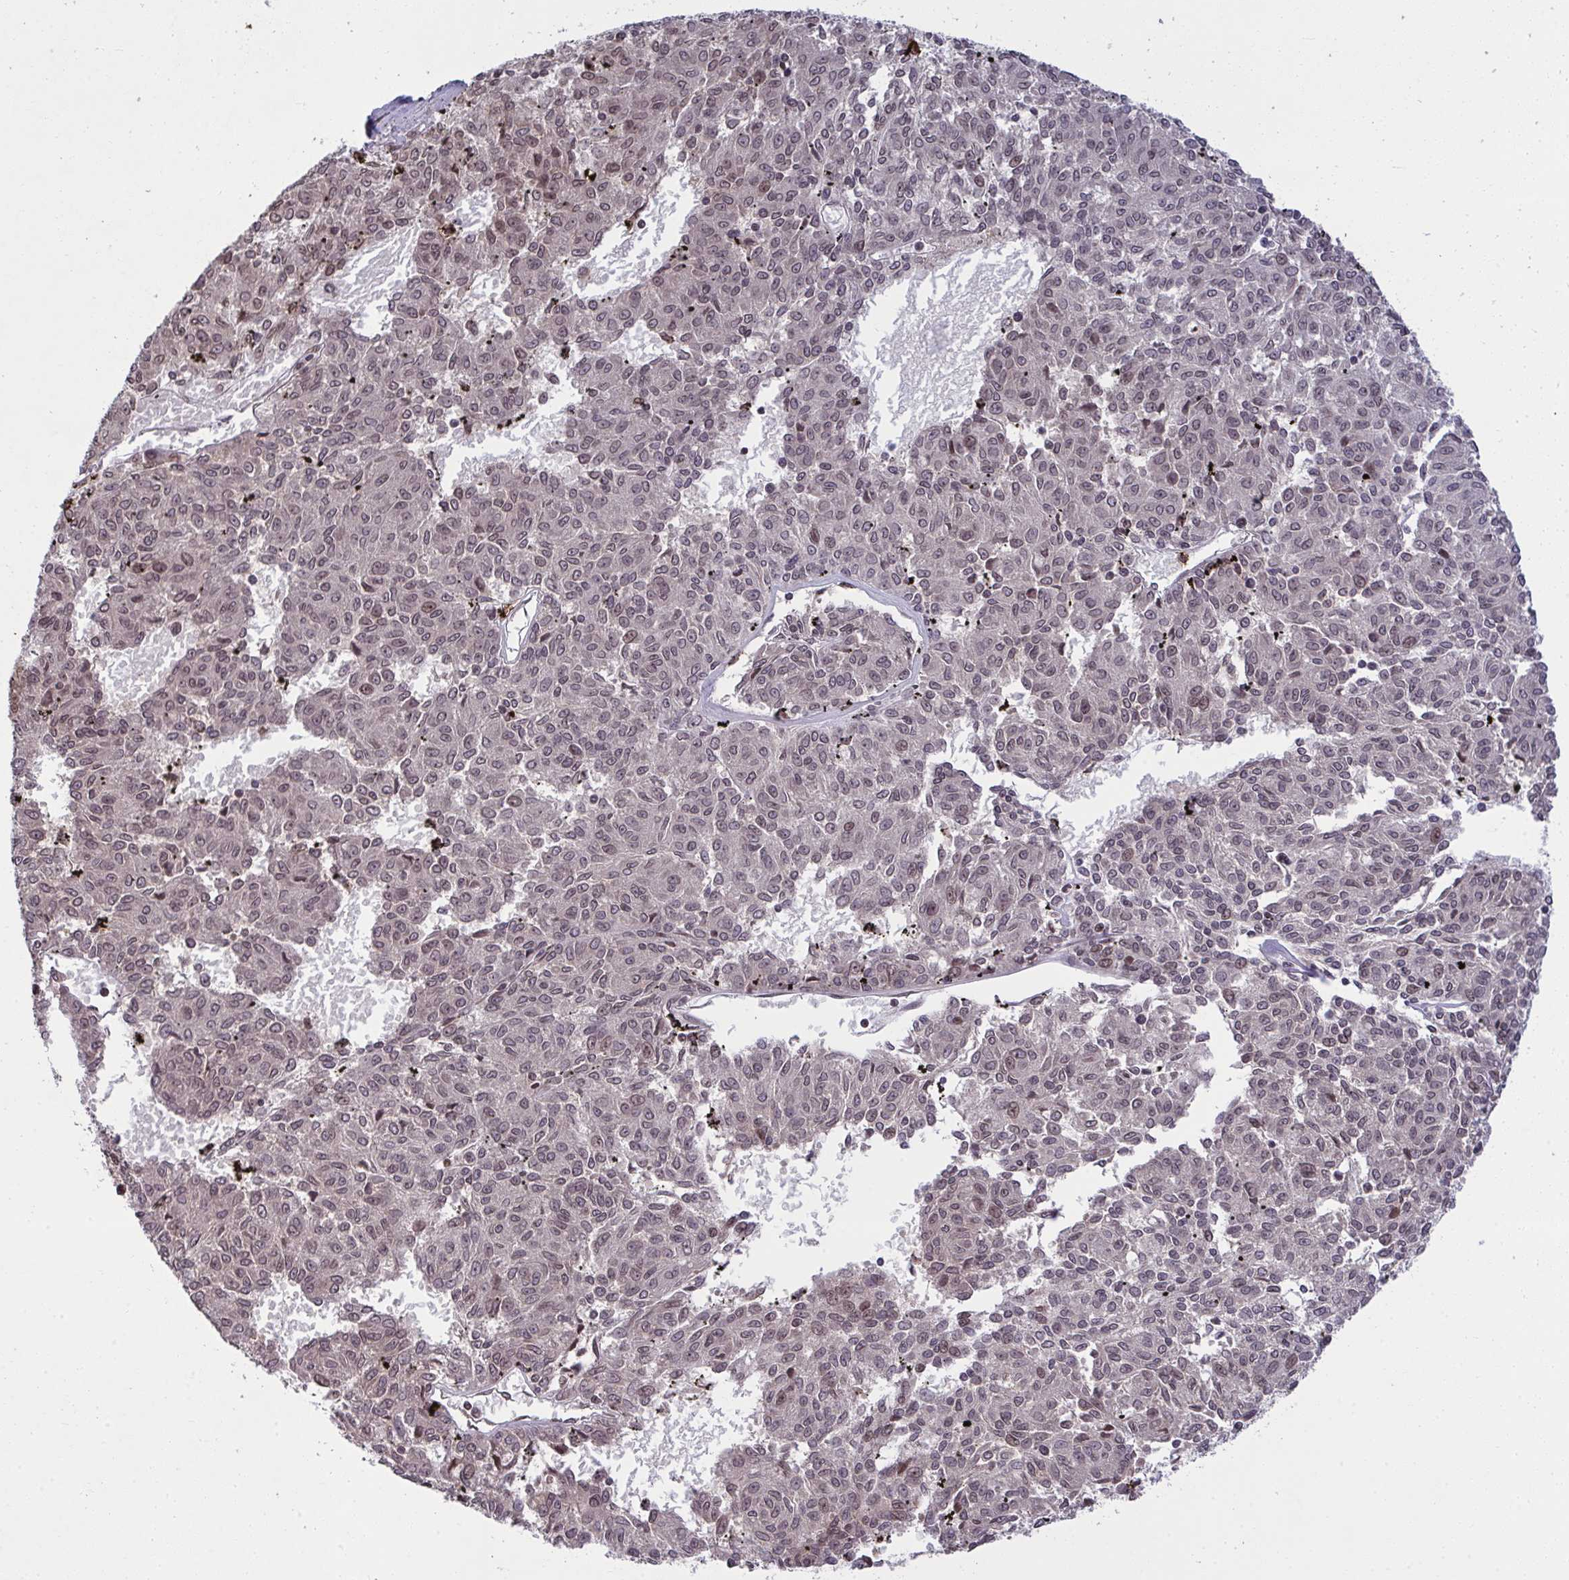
{"staining": {"intensity": "weak", "quantity": "25%-75%", "location": "nuclear"}, "tissue": "melanoma", "cell_type": "Tumor cells", "image_type": "cancer", "snomed": [{"axis": "morphology", "description": "Malignant melanoma, NOS"}, {"axis": "topography", "description": "Skin"}], "caption": "There is low levels of weak nuclear positivity in tumor cells of malignant melanoma, as demonstrated by immunohistochemical staining (brown color).", "gene": "UXT", "patient": {"sex": "female", "age": 72}}